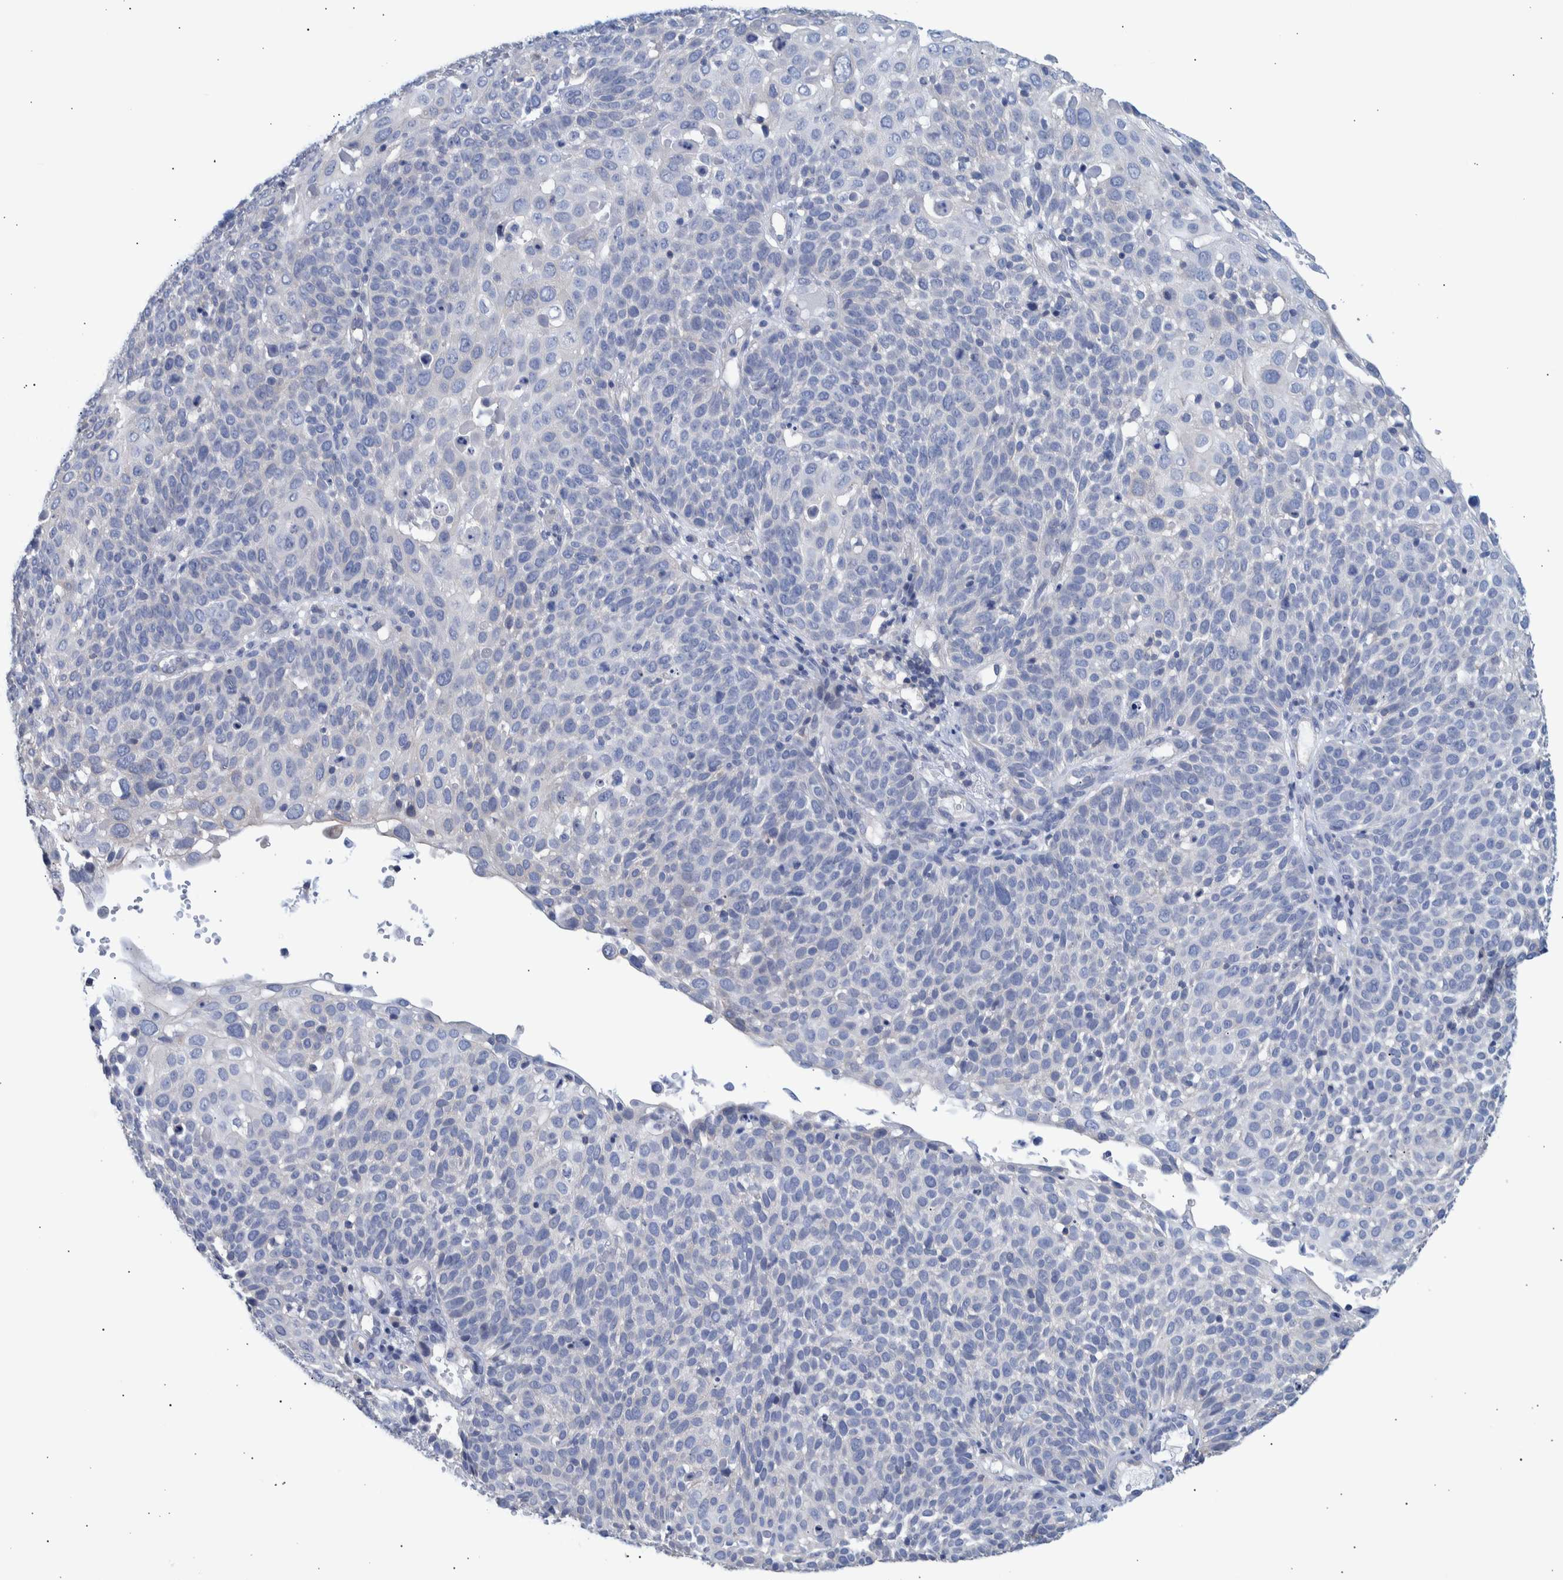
{"staining": {"intensity": "negative", "quantity": "none", "location": "none"}, "tissue": "cervical cancer", "cell_type": "Tumor cells", "image_type": "cancer", "snomed": [{"axis": "morphology", "description": "Squamous cell carcinoma, NOS"}, {"axis": "topography", "description": "Cervix"}], "caption": "Tumor cells are negative for brown protein staining in cervical squamous cell carcinoma.", "gene": "PPP3CC", "patient": {"sex": "female", "age": 74}}